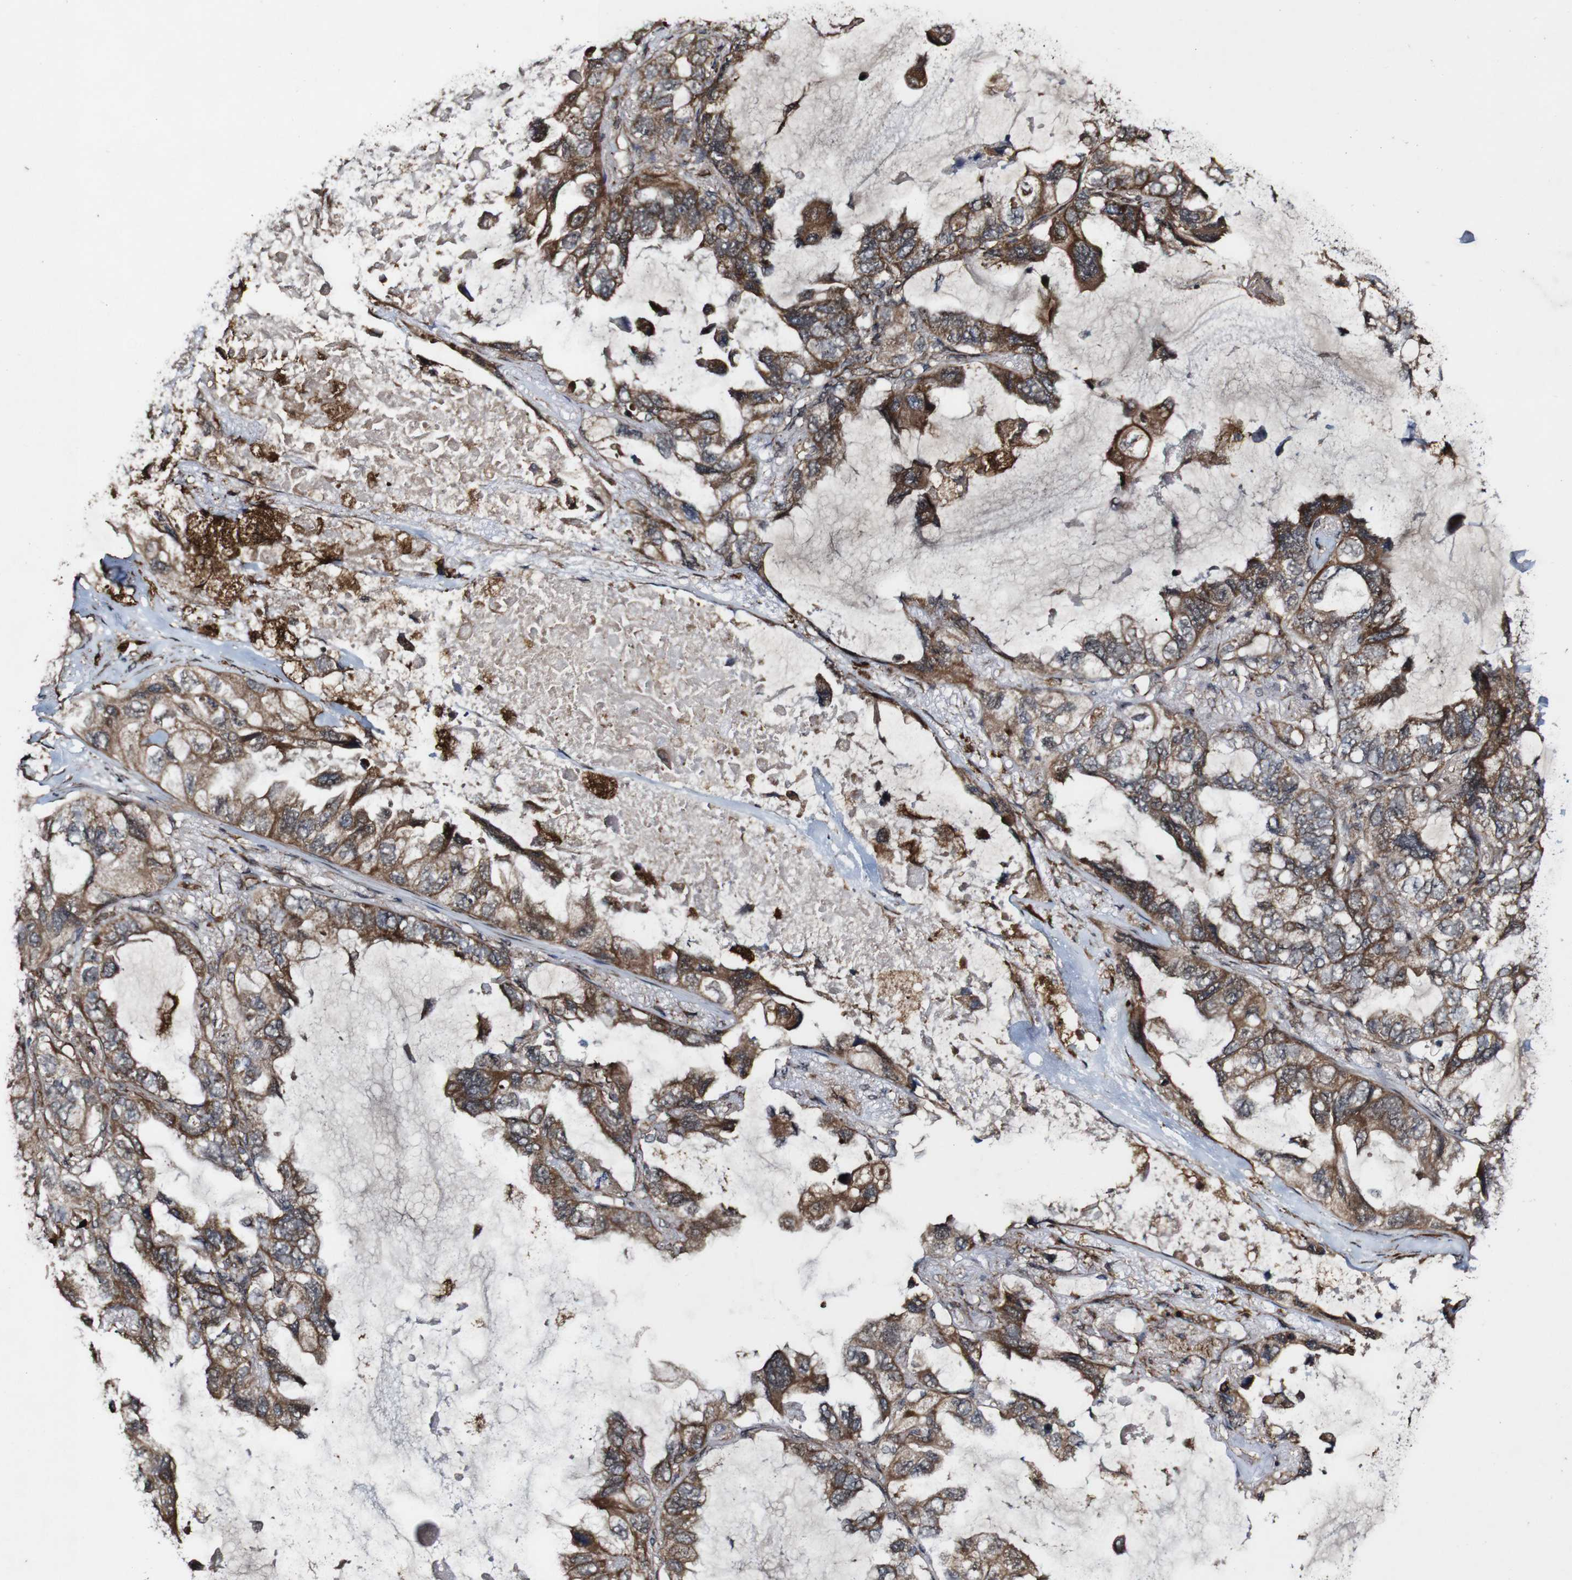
{"staining": {"intensity": "strong", "quantity": "25%-75%", "location": "cytoplasmic/membranous"}, "tissue": "lung cancer", "cell_type": "Tumor cells", "image_type": "cancer", "snomed": [{"axis": "morphology", "description": "Squamous cell carcinoma, NOS"}, {"axis": "topography", "description": "Lymph node"}, {"axis": "topography", "description": "Lung"}], "caption": "Lung cancer stained with immunohistochemistry (IHC) exhibits strong cytoplasmic/membranous expression in approximately 25%-75% of tumor cells.", "gene": "BTN3A3", "patient": {"sex": "male", "age": 74}}